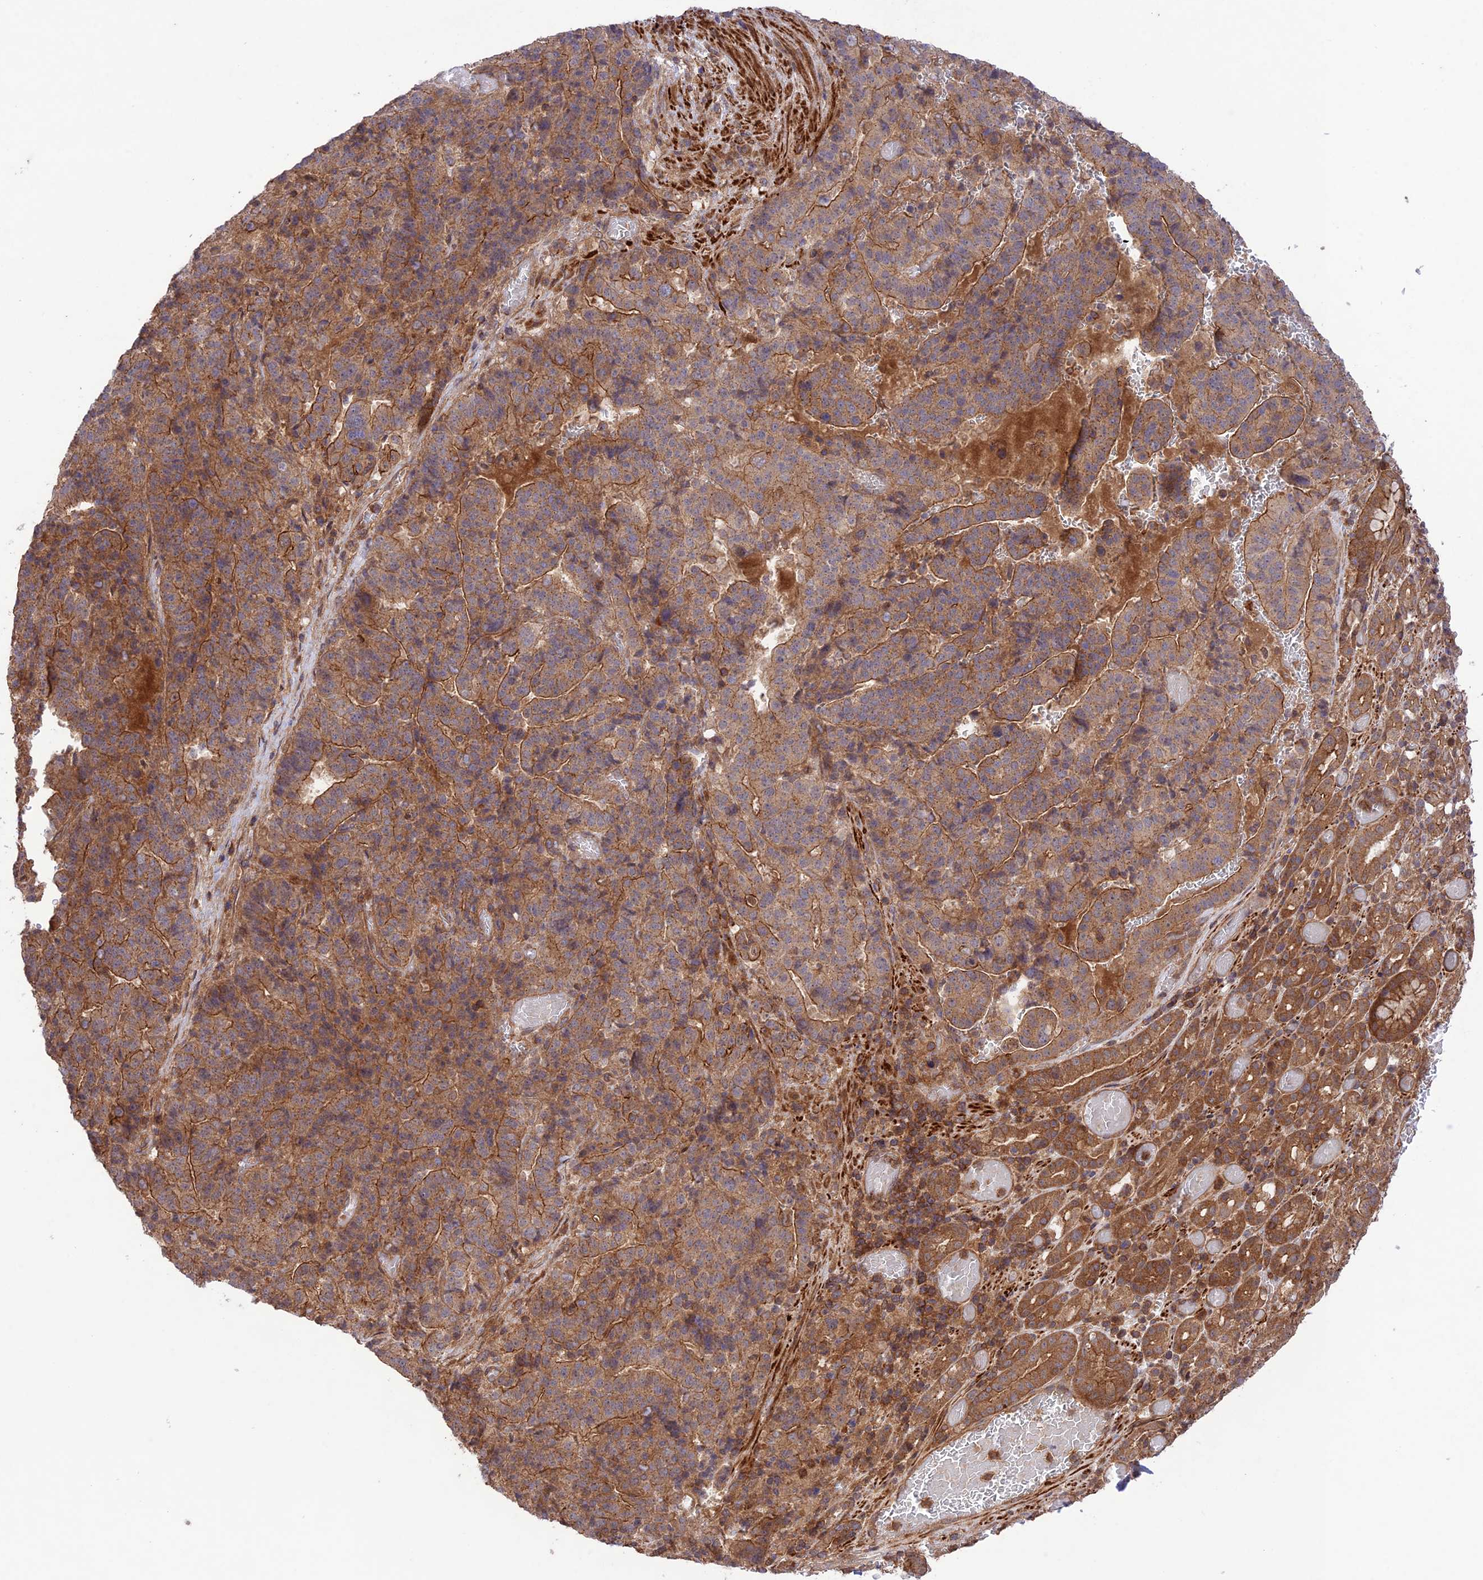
{"staining": {"intensity": "moderate", "quantity": ">75%", "location": "cytoplasmic/membranous"}, "tissue": "stomach cancer", "cell_type": "Tumor cells", "image_type": "cancer", "snomed": [{"axis": "morphology", "description": "Adenocarcinoma, NOS"}, {"axis": "topography", "description": "Stomach"}], "caption": "A brown stain highlights moderate cytoplasmic/membranous staining of a protein in stomach cancer (adenocarcinoma) tumor cells. The staining is performed using DAB (3,3'-diaminobenzidine) brown chromogen to label protein expression. The nuclei are counter-stained blue using hematoxylin.", "gene": "FCHSD1", "patient": {"sex": "male", "age": 48}}